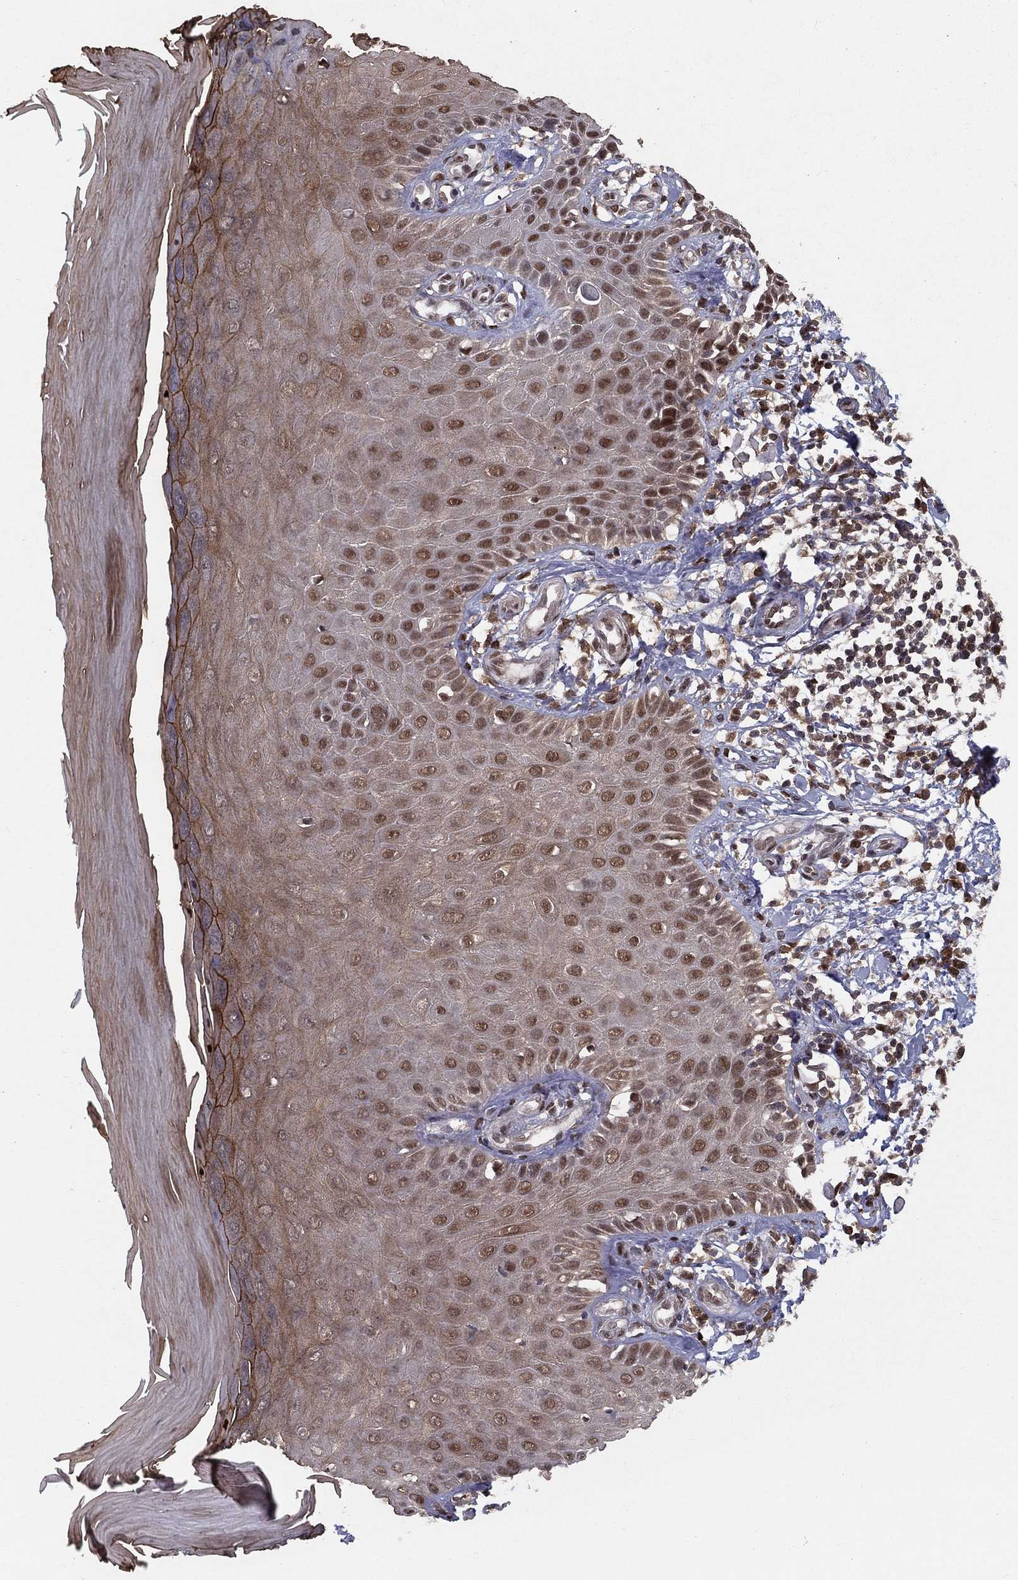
{"staining": {"intensity": "moderate", "quantity": "25%-75%", "location": "nuclear"}, "tissue": "skin", "cell_type": "Fibroblasts", "image_type": "normal", "snomed": [{"axis": "morphology", "description": "Normal tissue, NOS"}, {"axis": "morphology", "description": "Inflammation, NOS"}, {"axis": "morphology", "description": "Fibrosis, NOS"}, {"axis": "topography", "description": "Skin"}], "caption": "IHC of benign human skin reveals medium levels of moderate nuclear expression in approximately 25%-75% of fibroblasts.", "gene": "CARM1", "patient": {"sex": "male", "age": 71}}